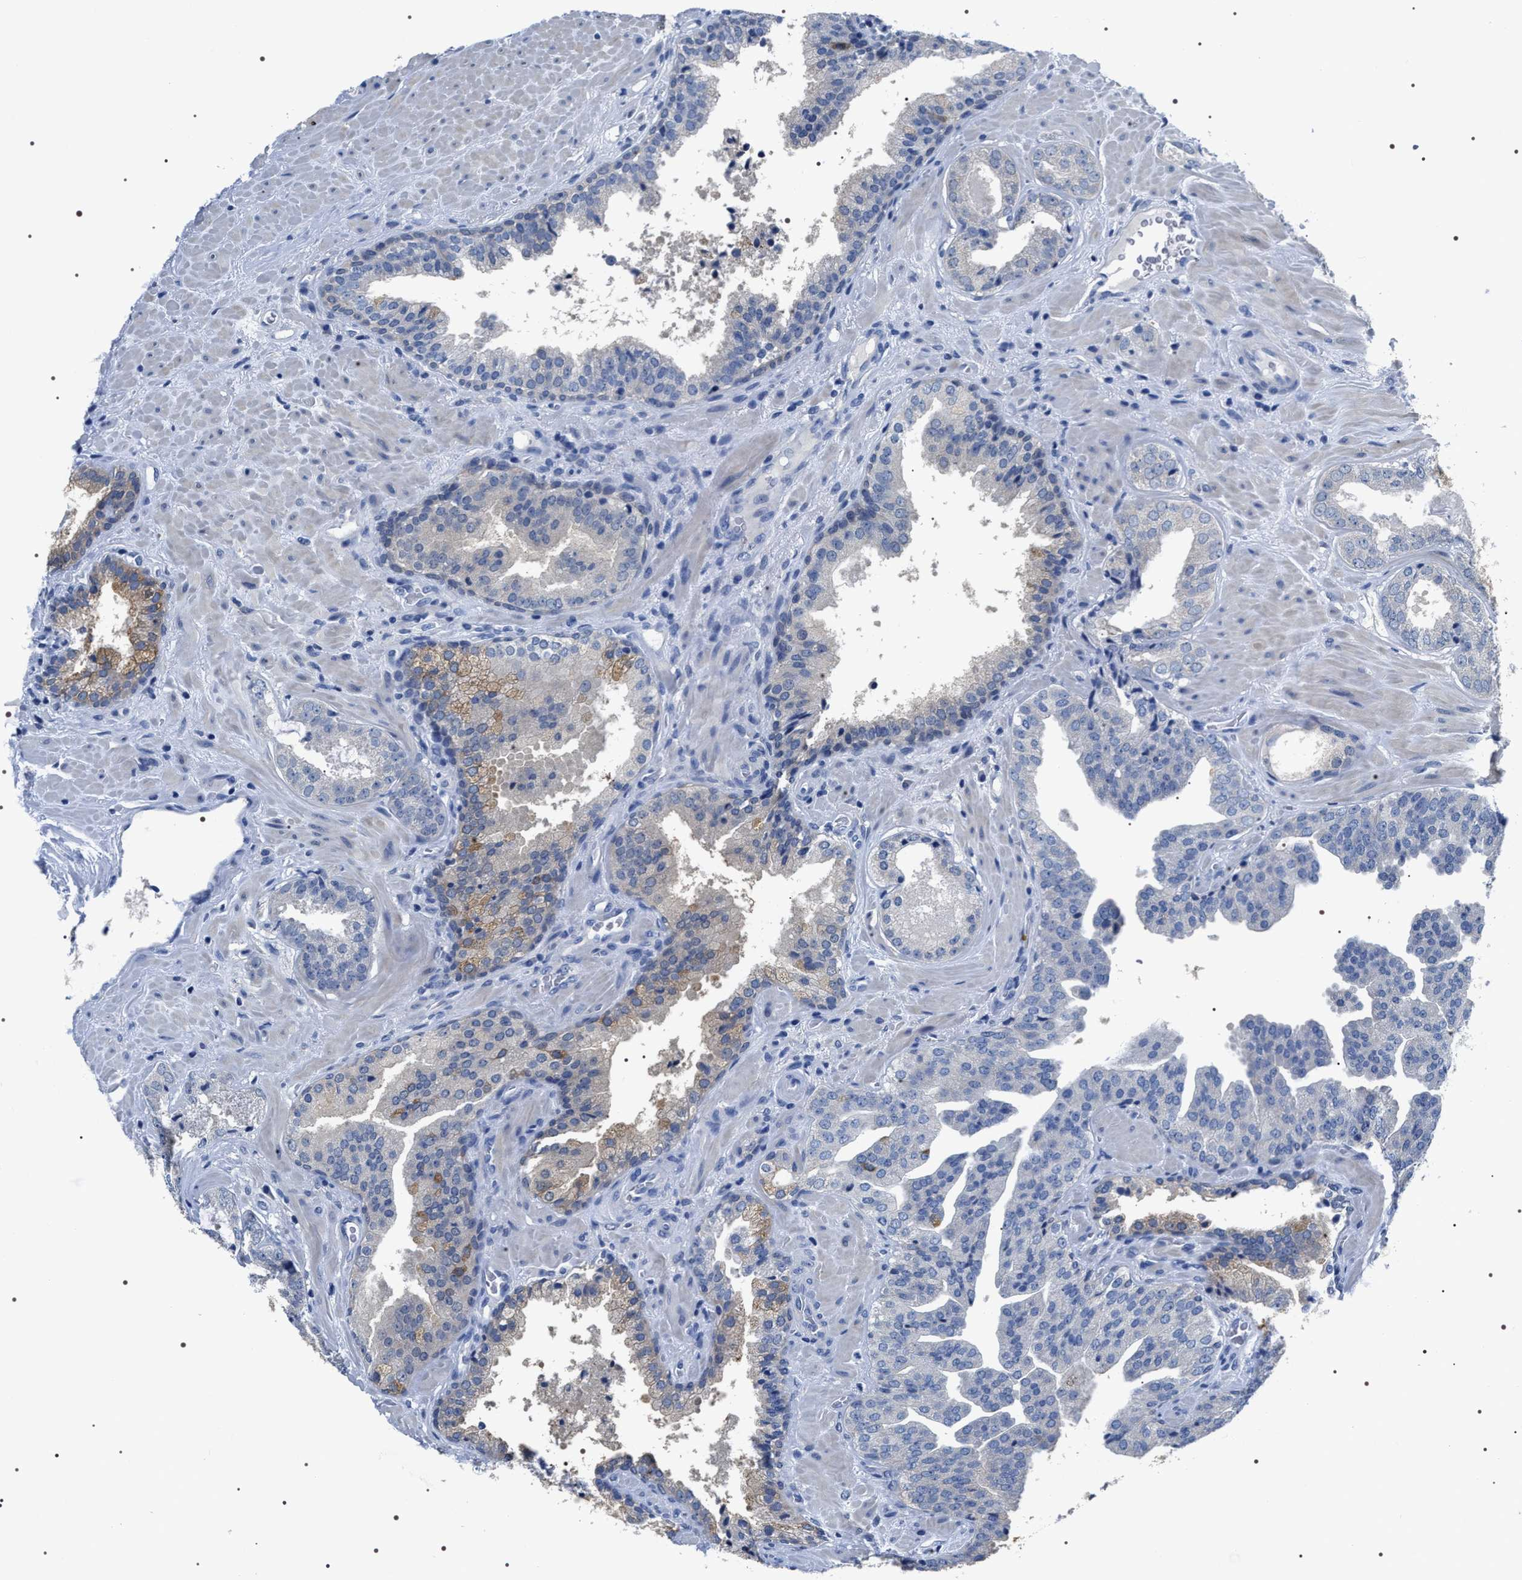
{"staining": {"intensity": "negative", "quantity": "none", "location": "none"}, "tissue": "prostate cancer", "cell_type": "Tumor cells", "image_type": "cancer", "snomed": [{"axis": "morphology", "description": "Adenocarcinoma, Low grade"}, {"axis": "topography", "description": "Prostate"}], "caption": "Human prostate cancer stained for a protein using immunohistochemistry reveals no expression in tumor cells.", "gene": "ADH4", "patient": {"sex": "male", "age": 71}}